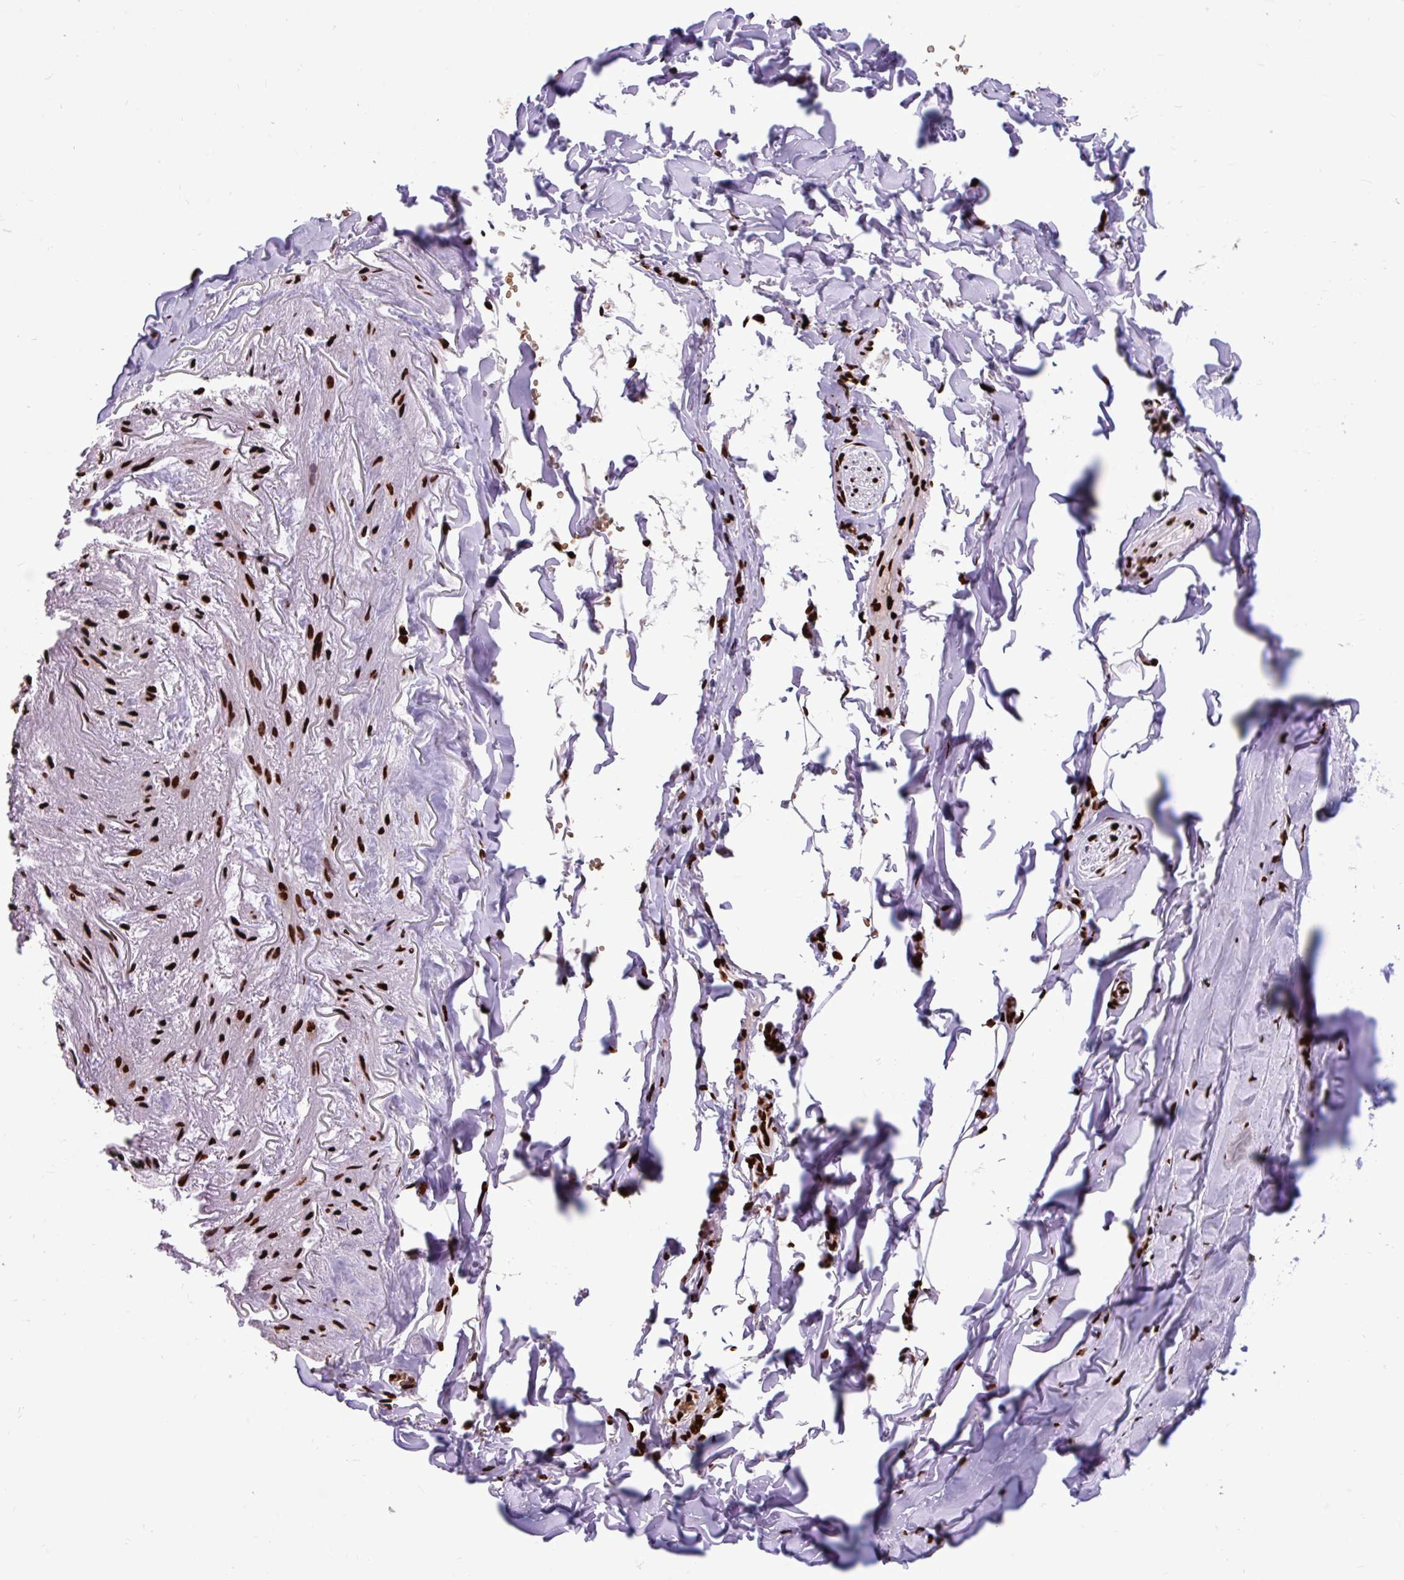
{"staining": {"intensity": "strong", "quantity": ">75%", "location": "nuclear"}, "tissue": "soft tissue", "cell_type": "Chondrocytes", "image_type": "normal", "snomed": [{"axis": "morphology", "description": "Normal tissue, NOS"}, {"axis": "topography", "description": "Cartilage tissue"}, {"axis": "topography", "description": "Bronchus"}, {"axis": "topography", "description": "Peripheral nerve tissue"}], "caption": "A micrograph of human soft tissue stained for a protein demonstrates strong nuclear brown staining in chondrocytes.", "gene": "FUS", "patient": {"sex": "female", "age": 59}}